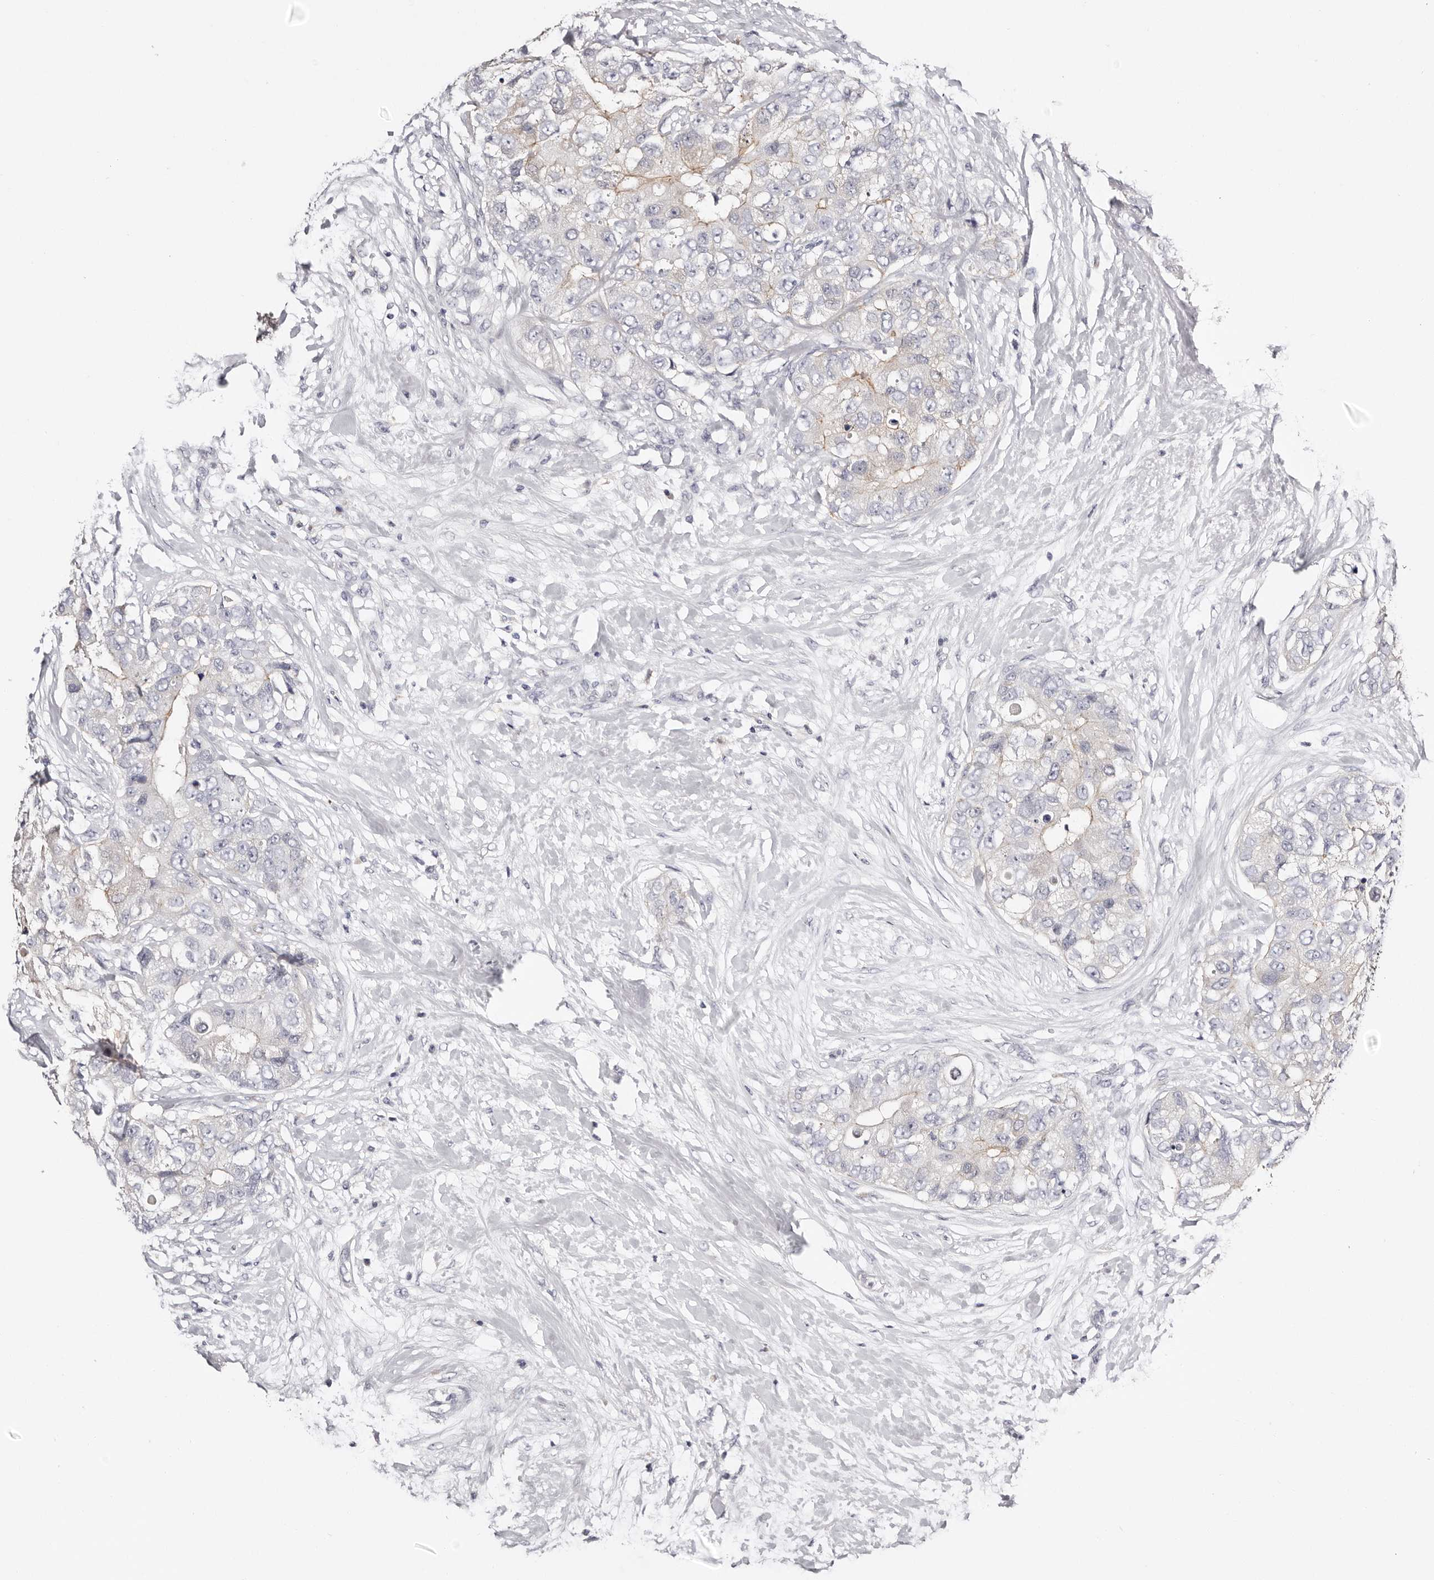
{"staining": {"intensity": "negative", "quantity": "none", "location": "none"}, "tissue": "breast cancer", "cell_type": "Tumor cells", "image_type": "cancer", "snomed": [{"axis": "morphology", "description": "Duct carcinoma"}, {"axis": "topography", "description": "Breast"}], "caption": "There is no significant positivity in tumor cells of breast cancer.", "gene": "ROM1", "patient": {"sex": "female", "age": 62}}